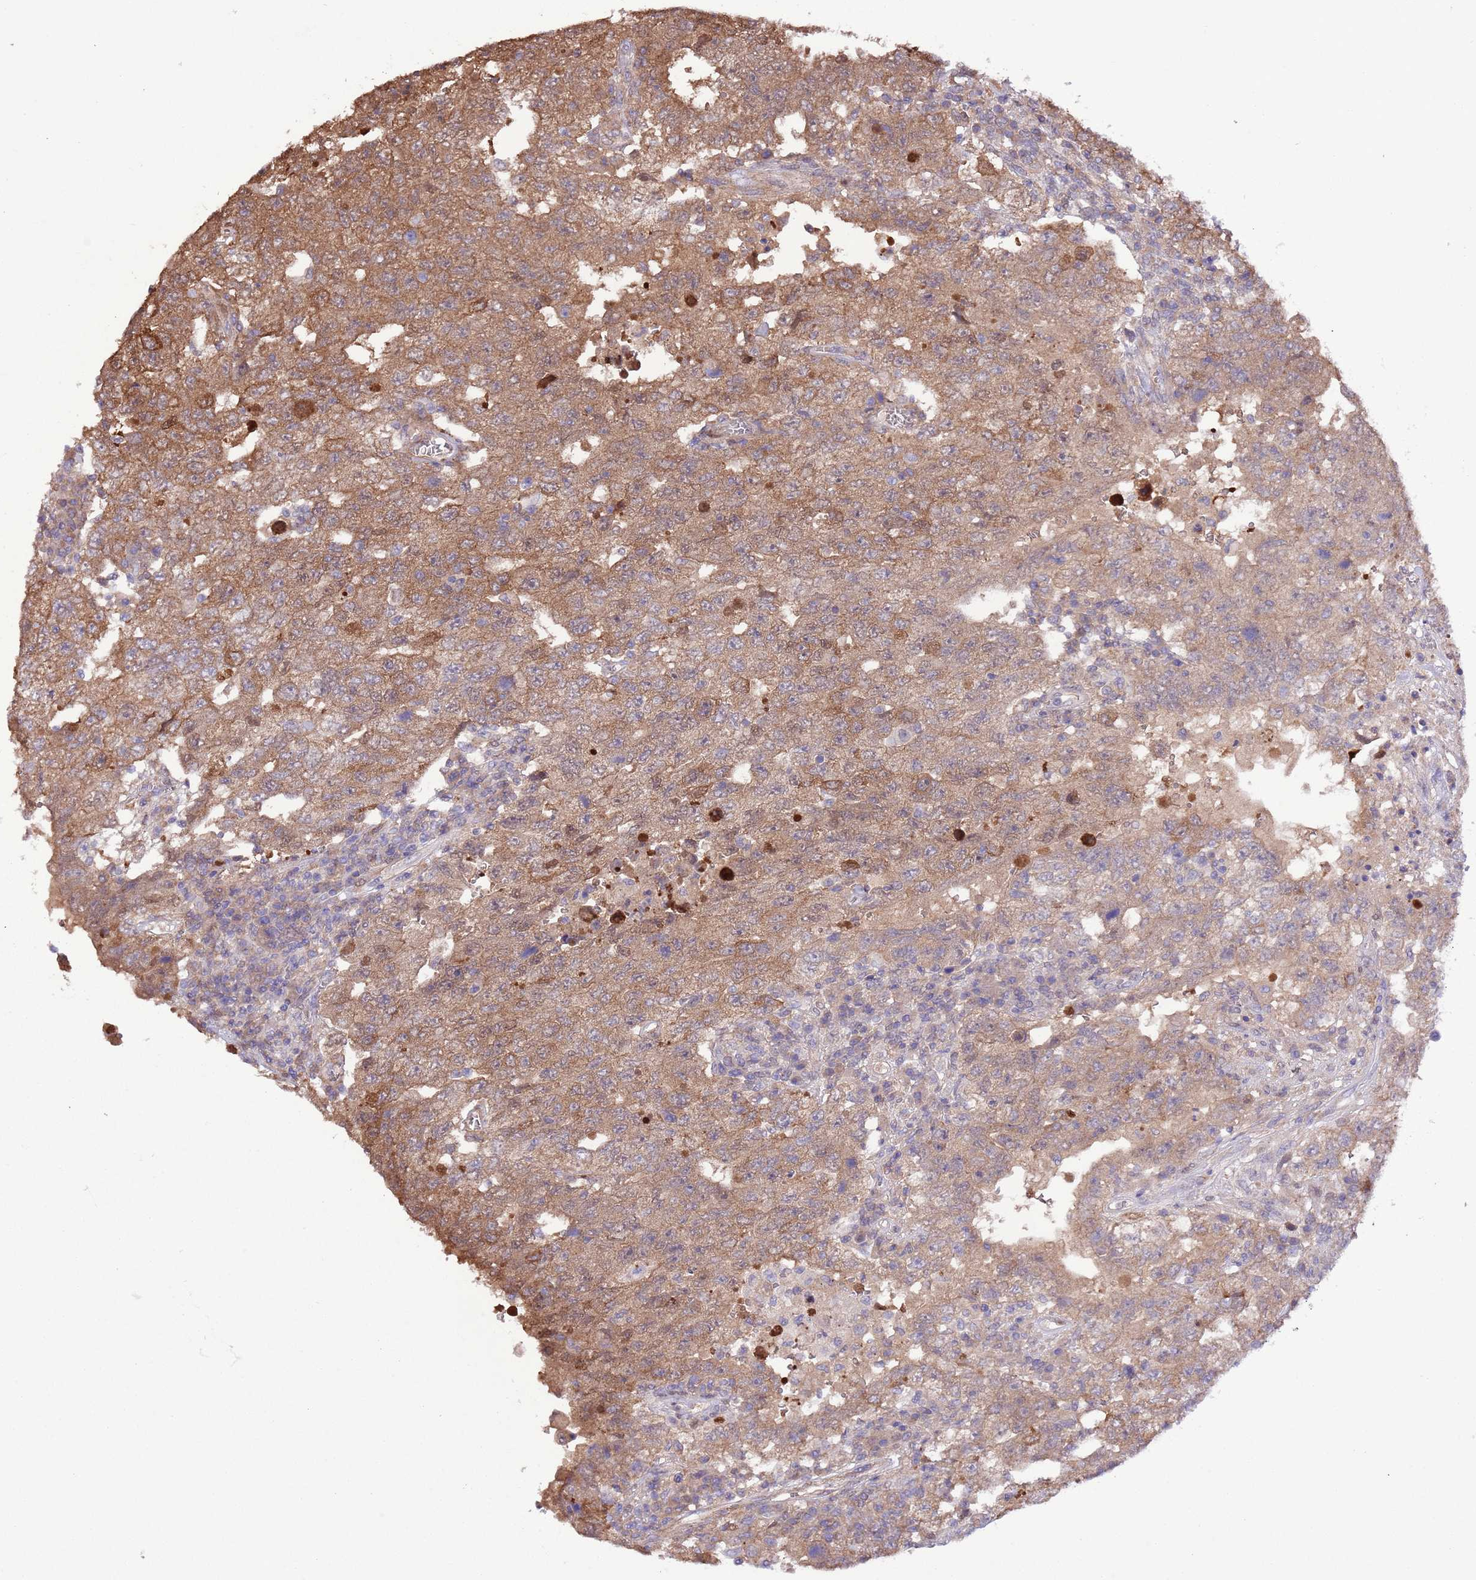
{"staining": {"intensity": "moderate", "quantity": ">75%", "location": "cytoplasmic/membranous"}, "tissue": "testis cancer", "cell_type": "Tumor cells", "image_type": "cancer", "snomed": [{"axis": "morphology", "description": "Carcinoma, Embryonal, NOS"}, {"axis": "topography", "description": "Testis"}], "caption": "An immunohistochemistry (IHC) image of tumor tissue is shown. Protein staining in brown shows moderate cytoplasmic/membranous positivity in embryonal carcinoma (testis) within tumor cells. (Brightfield microscopy of DAB IHC at high magnification).", "gene": "PRR32", "patient": {"sex": "male", "age": 26}}